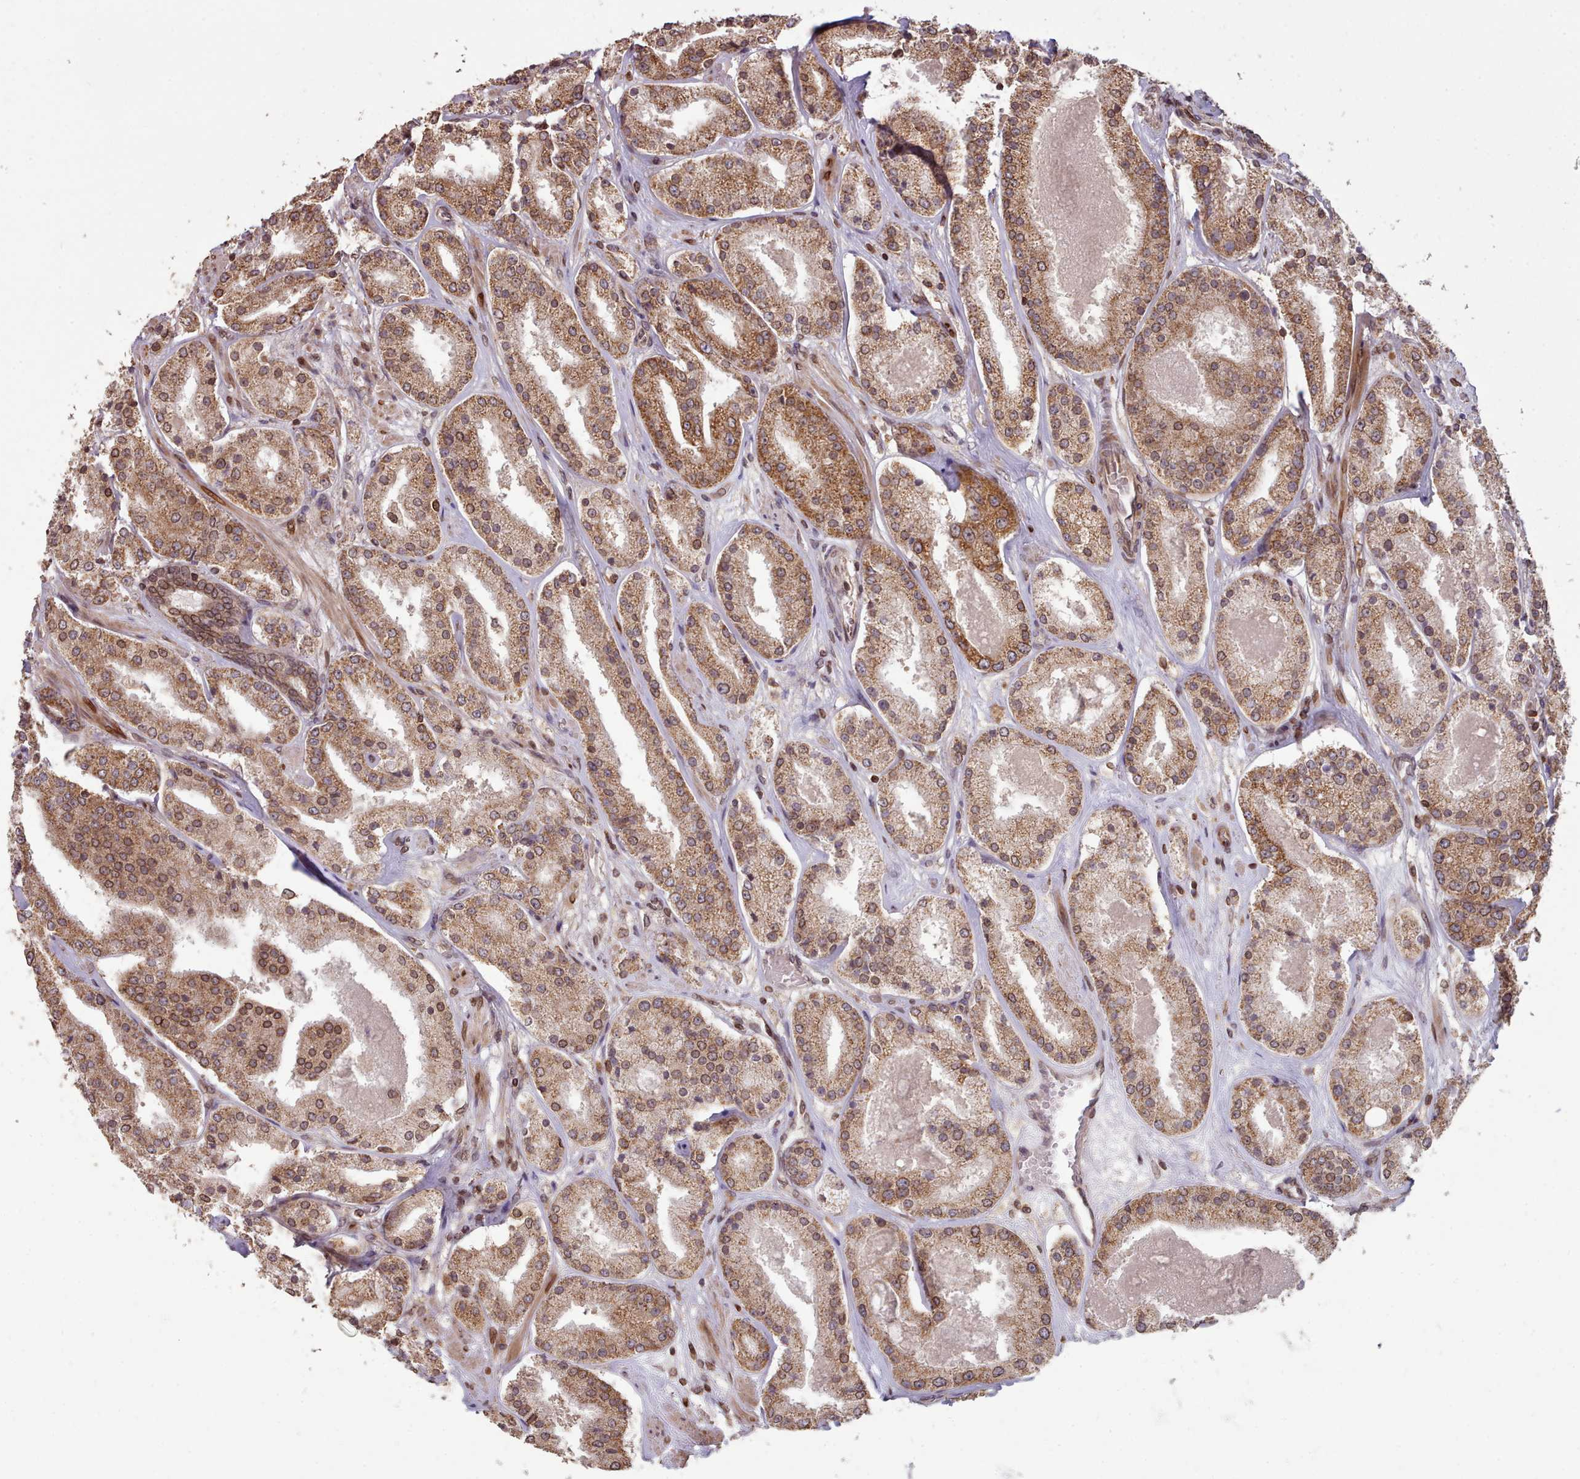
{"staining": {"intensity": "moderate", "quantity": ">75%", "location": "cytoplasmic/membranous"}, "tissue": "prostate cancer", "cell_type": "Tumor cells", "image_type": "cancer", "snomed": [{"axis": "morphology", "description": "Adenocarcinoma, High grade"}, {"axis": "topography", "description": "Prostate"}], "caption": "High-grade adenocarcinoma (prostate) stained with a brown dye shows moderate cytoplasmic/membranous positive staining in about >75% of tumor cells.", "gene": "TOR1AIP1", "patient": {"sex": "male", "age": 63}}